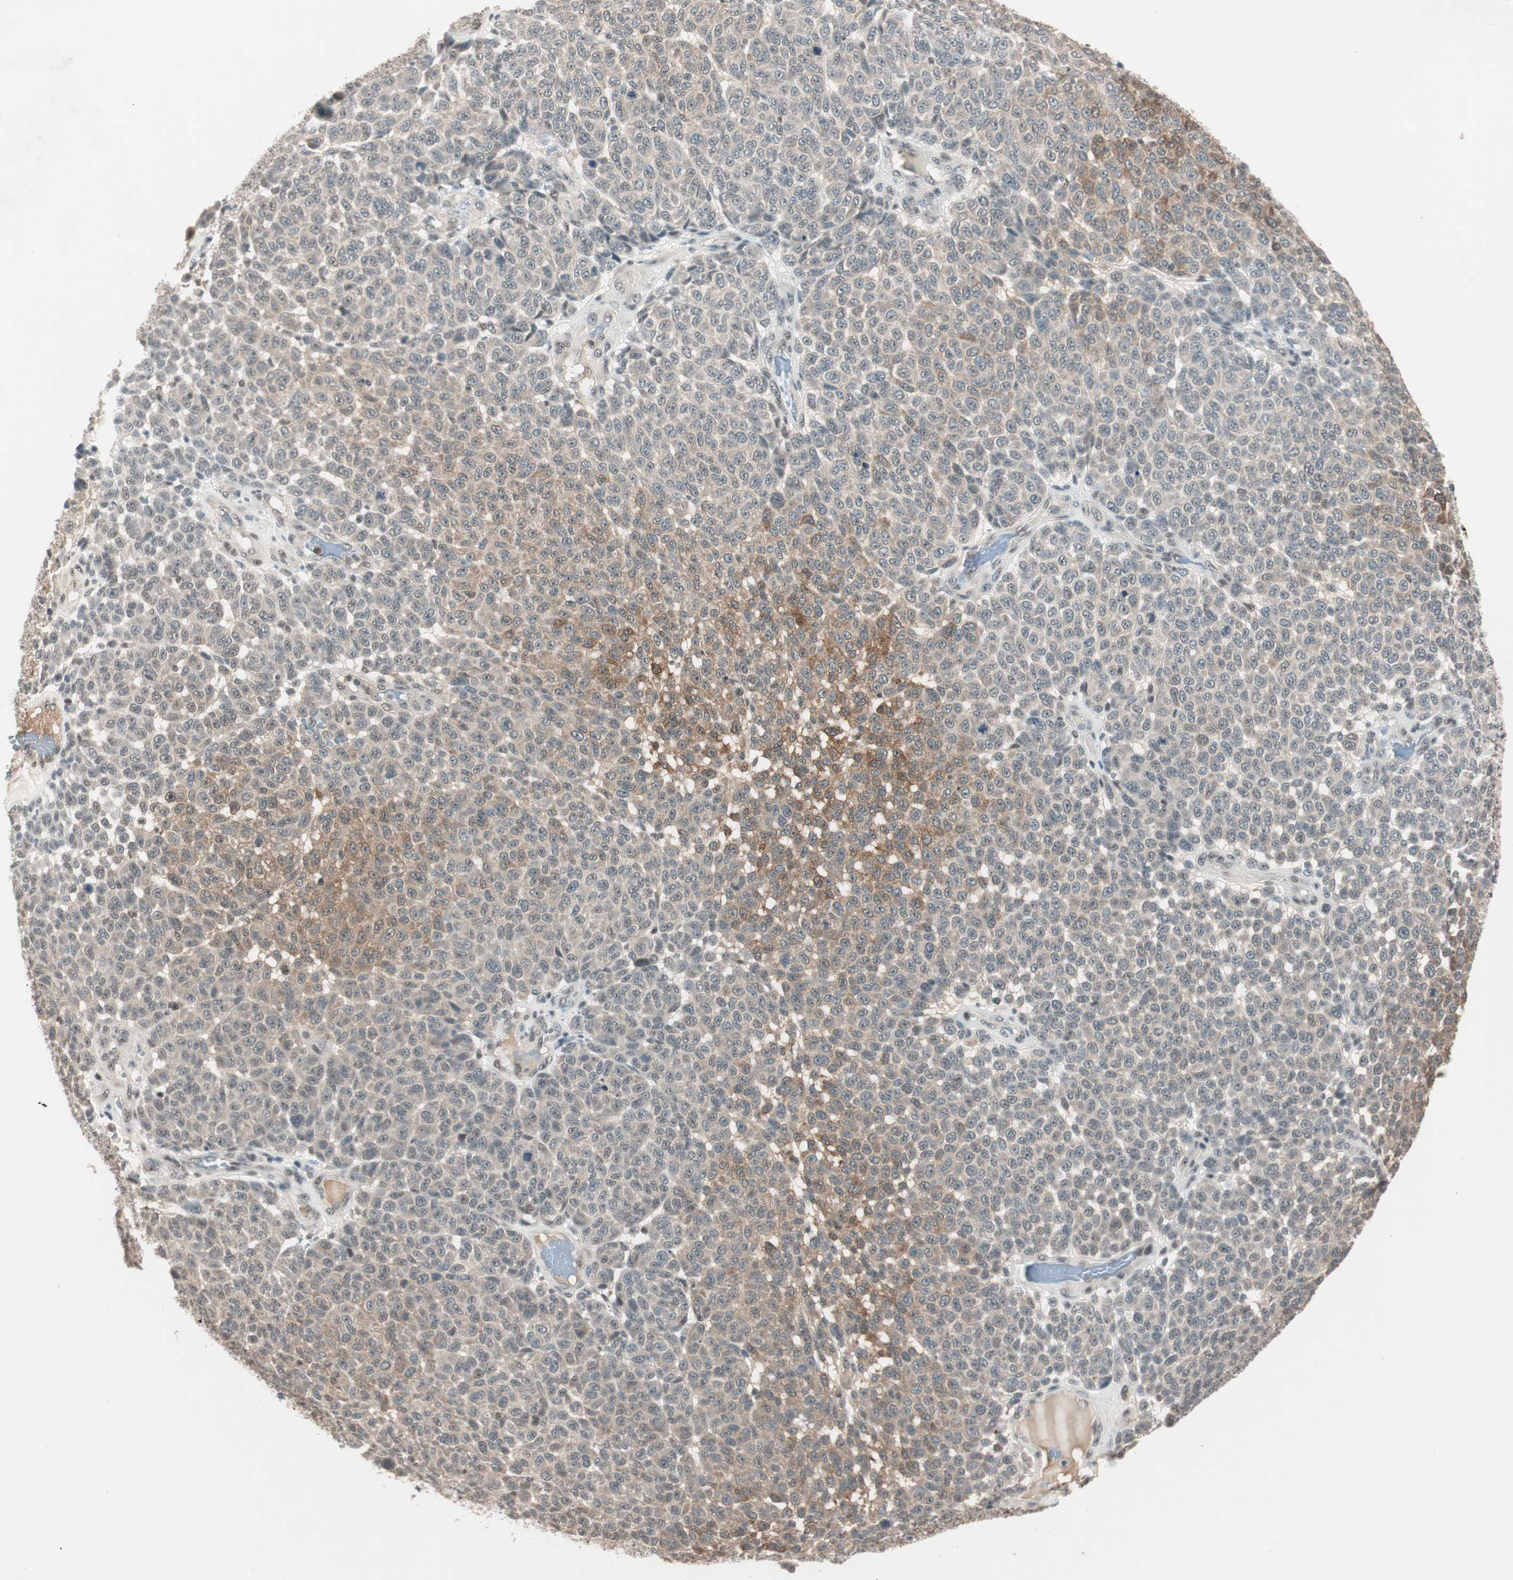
{"staining": {"intensity": "weak", "quantity": "25%-75%", "location": "cytoplasmic/membranous"}, "tissue": "melanoma", "cell_type": "Tumor cells", "image_type": "cancer", "snomed": [{"axis": "morphology", "description": "Malignant melanoma, NOS"}, {"axis": "topography", "description": "Skin"}], "caption": "Melanoma stained with immunohistochemistry (IHC) shows weak cytoplasmic/membranous expression in about 25%-75% of tumor cells.", "gene": "NFRKB", "patient": {"sex": "male", "age": 59}}